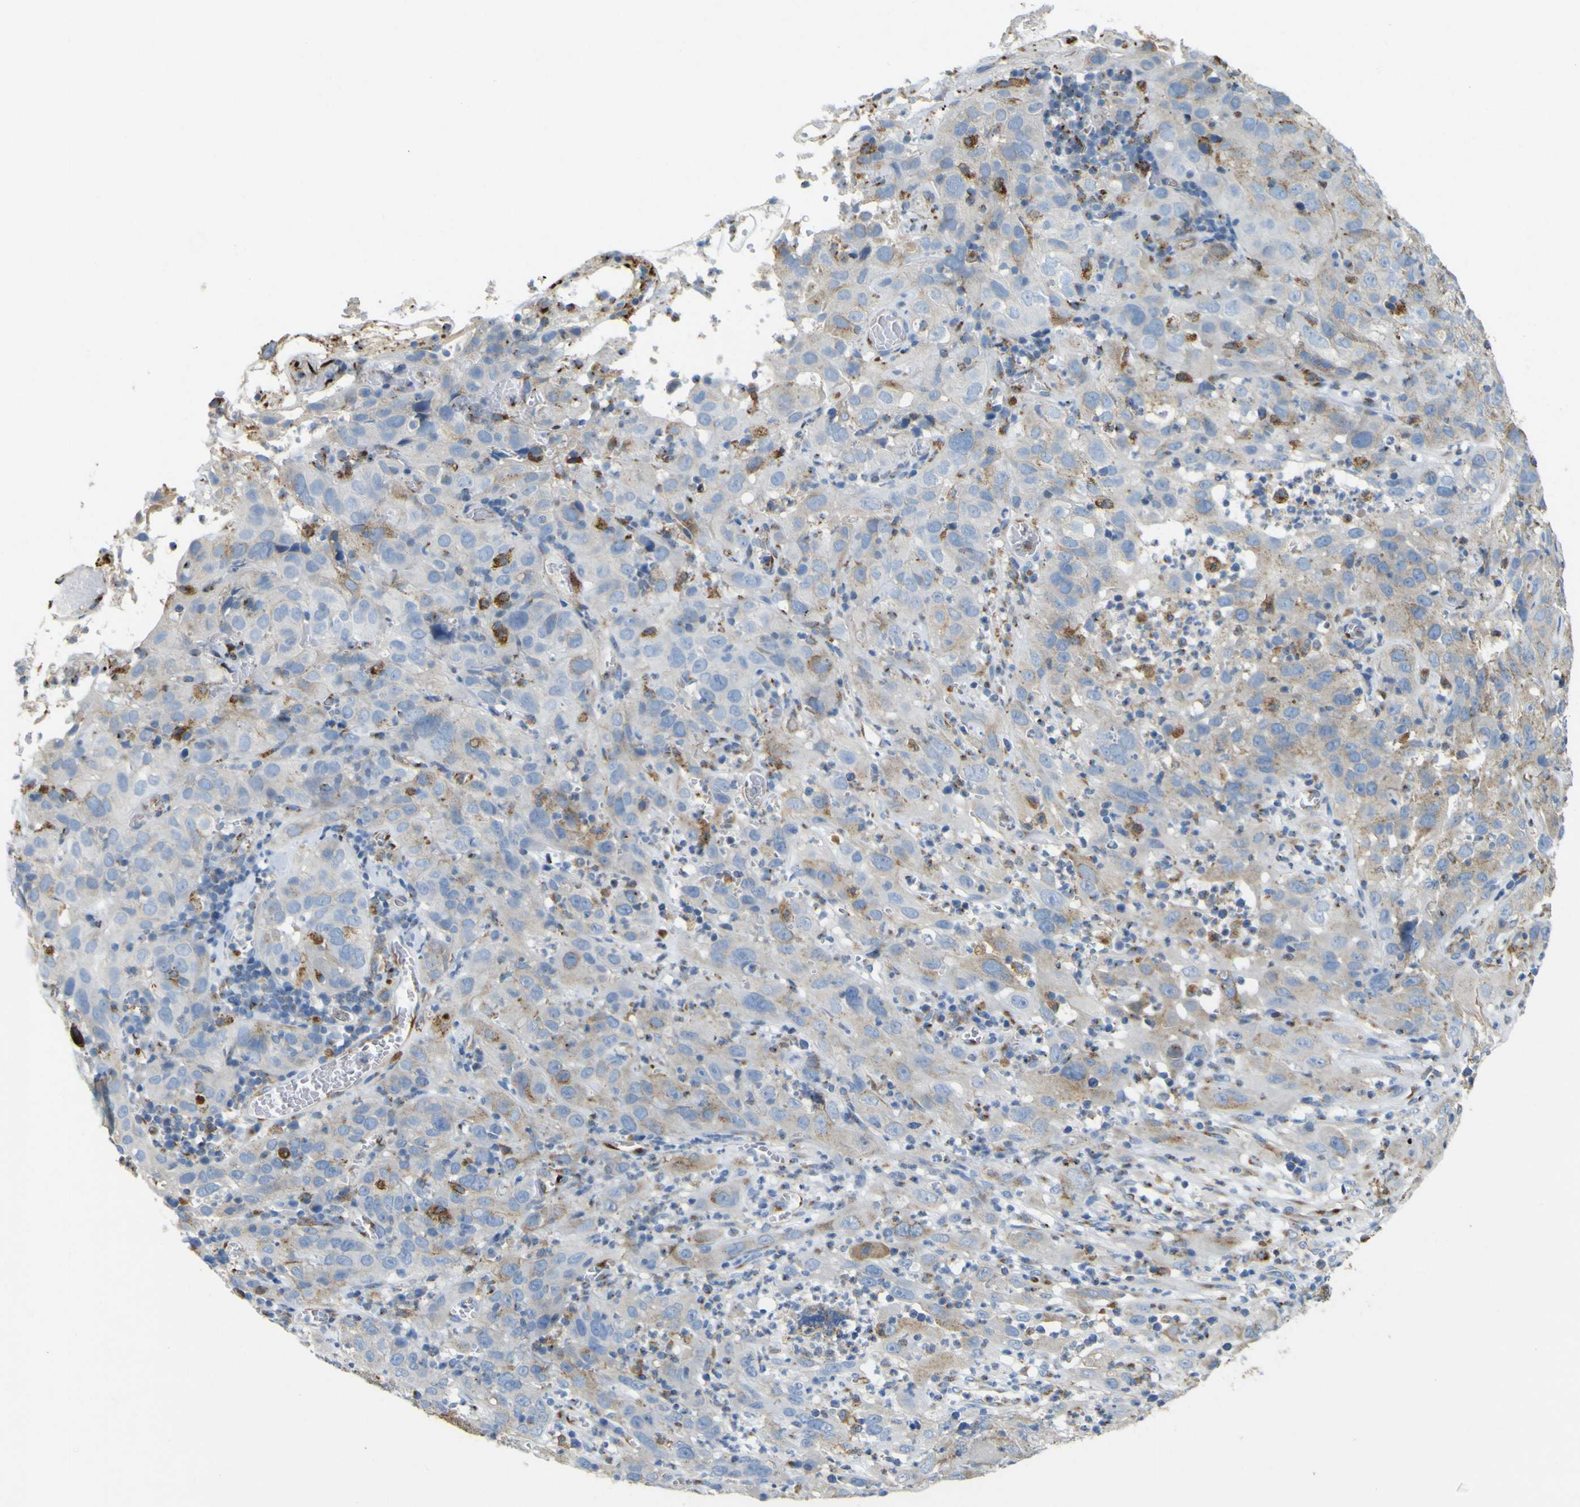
{"staining": {"intensity": "negative", "quantity": "none", "location": "none"}, "tissue": "cervical cancer", "cell_type": "Tumor cells", "image_type": "cancer", "snomed": [{"axis": "morphology", "description": "Squamous cell carcinoma, NOS"}, {"axis": "topography", "description": "Cervix"}], "caption": "The micrograph demonstrates no significant positivity in tumor cells of squamous cell carcinoma (cervical).", "gene": "IGF2R", "patient": {"sex": "female", "age": 32}}